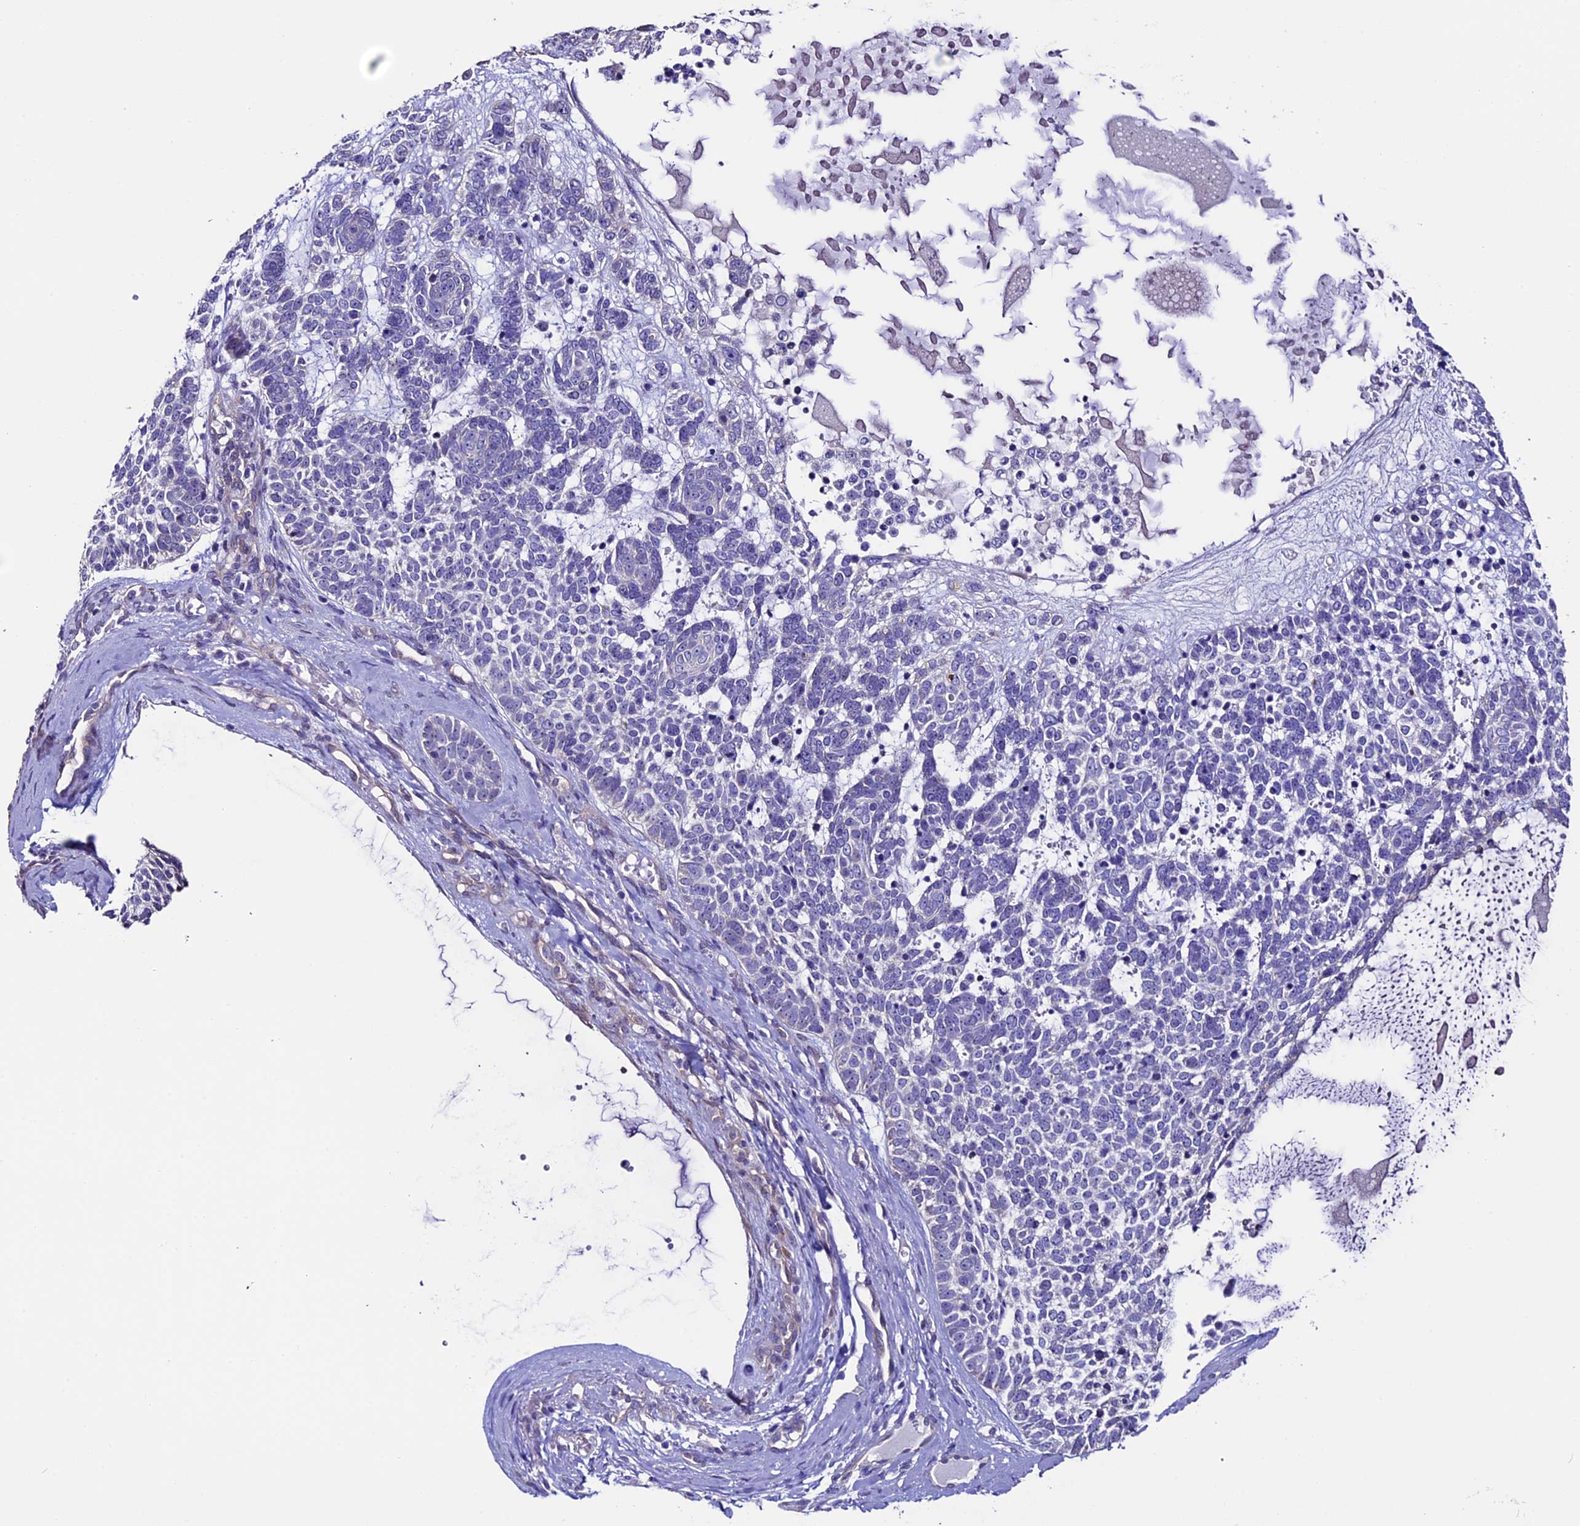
{"staining": {"intensity": "negative", "quantity": "none", "location": "none"}, "tissue": "skin cancer", "cell_type": "Tumor cells", "image_type": "cancer", "snomed": [{"axis": "morphology", "description": "Basal cell carcinoma"}, {"axis": "topography", "description": "Skin"}], "caption": "Micrograph shows no significant protein expression in tumor cells of basal cell carcinoma (skin).", "gene": "TMEM171", "patient": {"sex": "female", "age": 81}}